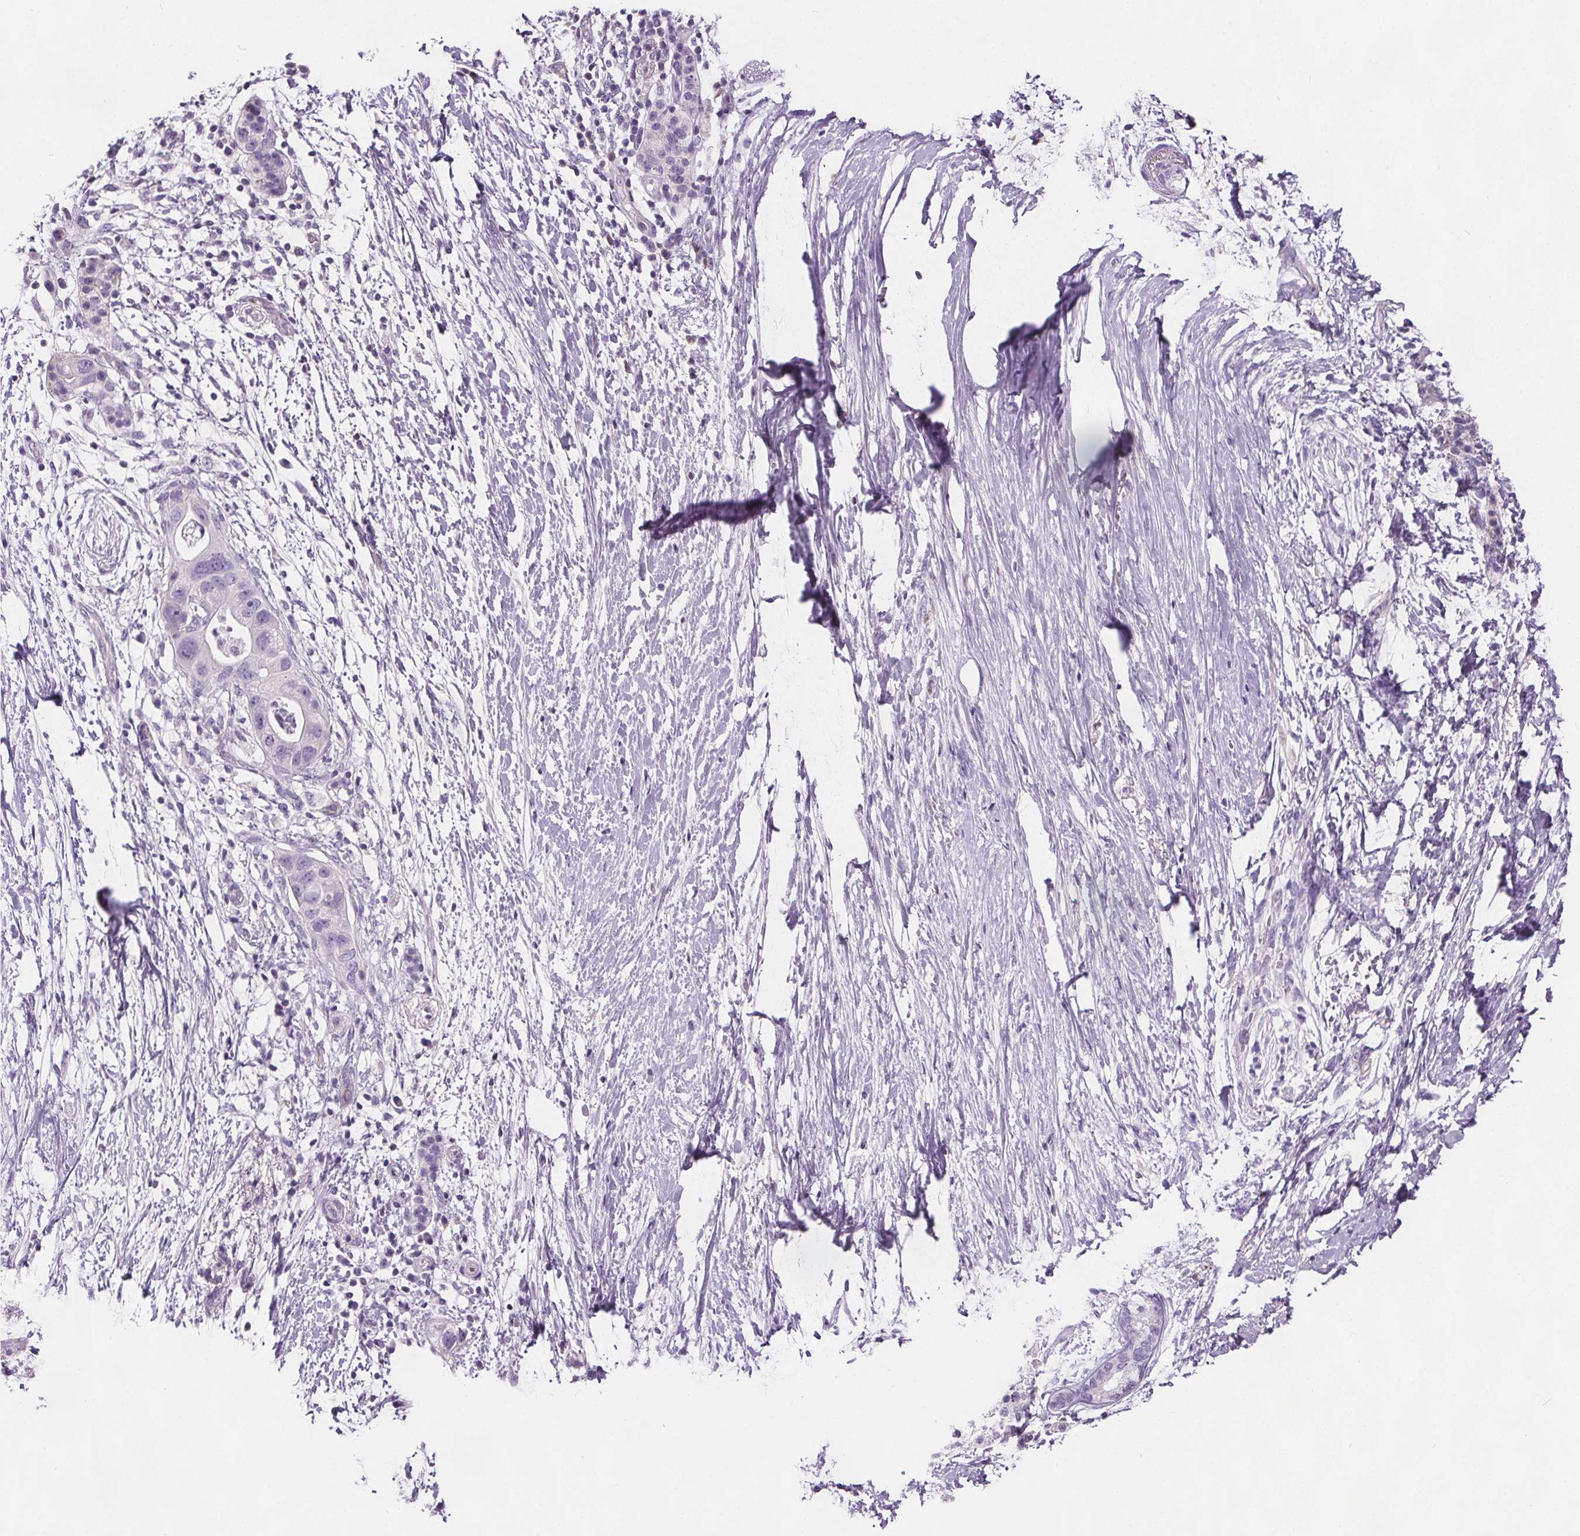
{"staining": {"intensity": "negative", "quantity": "none", "location": "none"}, "tissue": "pancreatic cancer", "cell_type": "Tumor cells", "image_type": "cancer", "snomed": [{"axis": "morphology", "description": "Adenocarcinoma, NOS"}, {"axis": "topography", "description": "Pancreas"}], "caption": "Adenocarcinoma (pancreatic) stained for a protein using IHC shows no staining tumor cells.", "gene": "CD5L", "patient": {"sex": "female", "age": 72}}